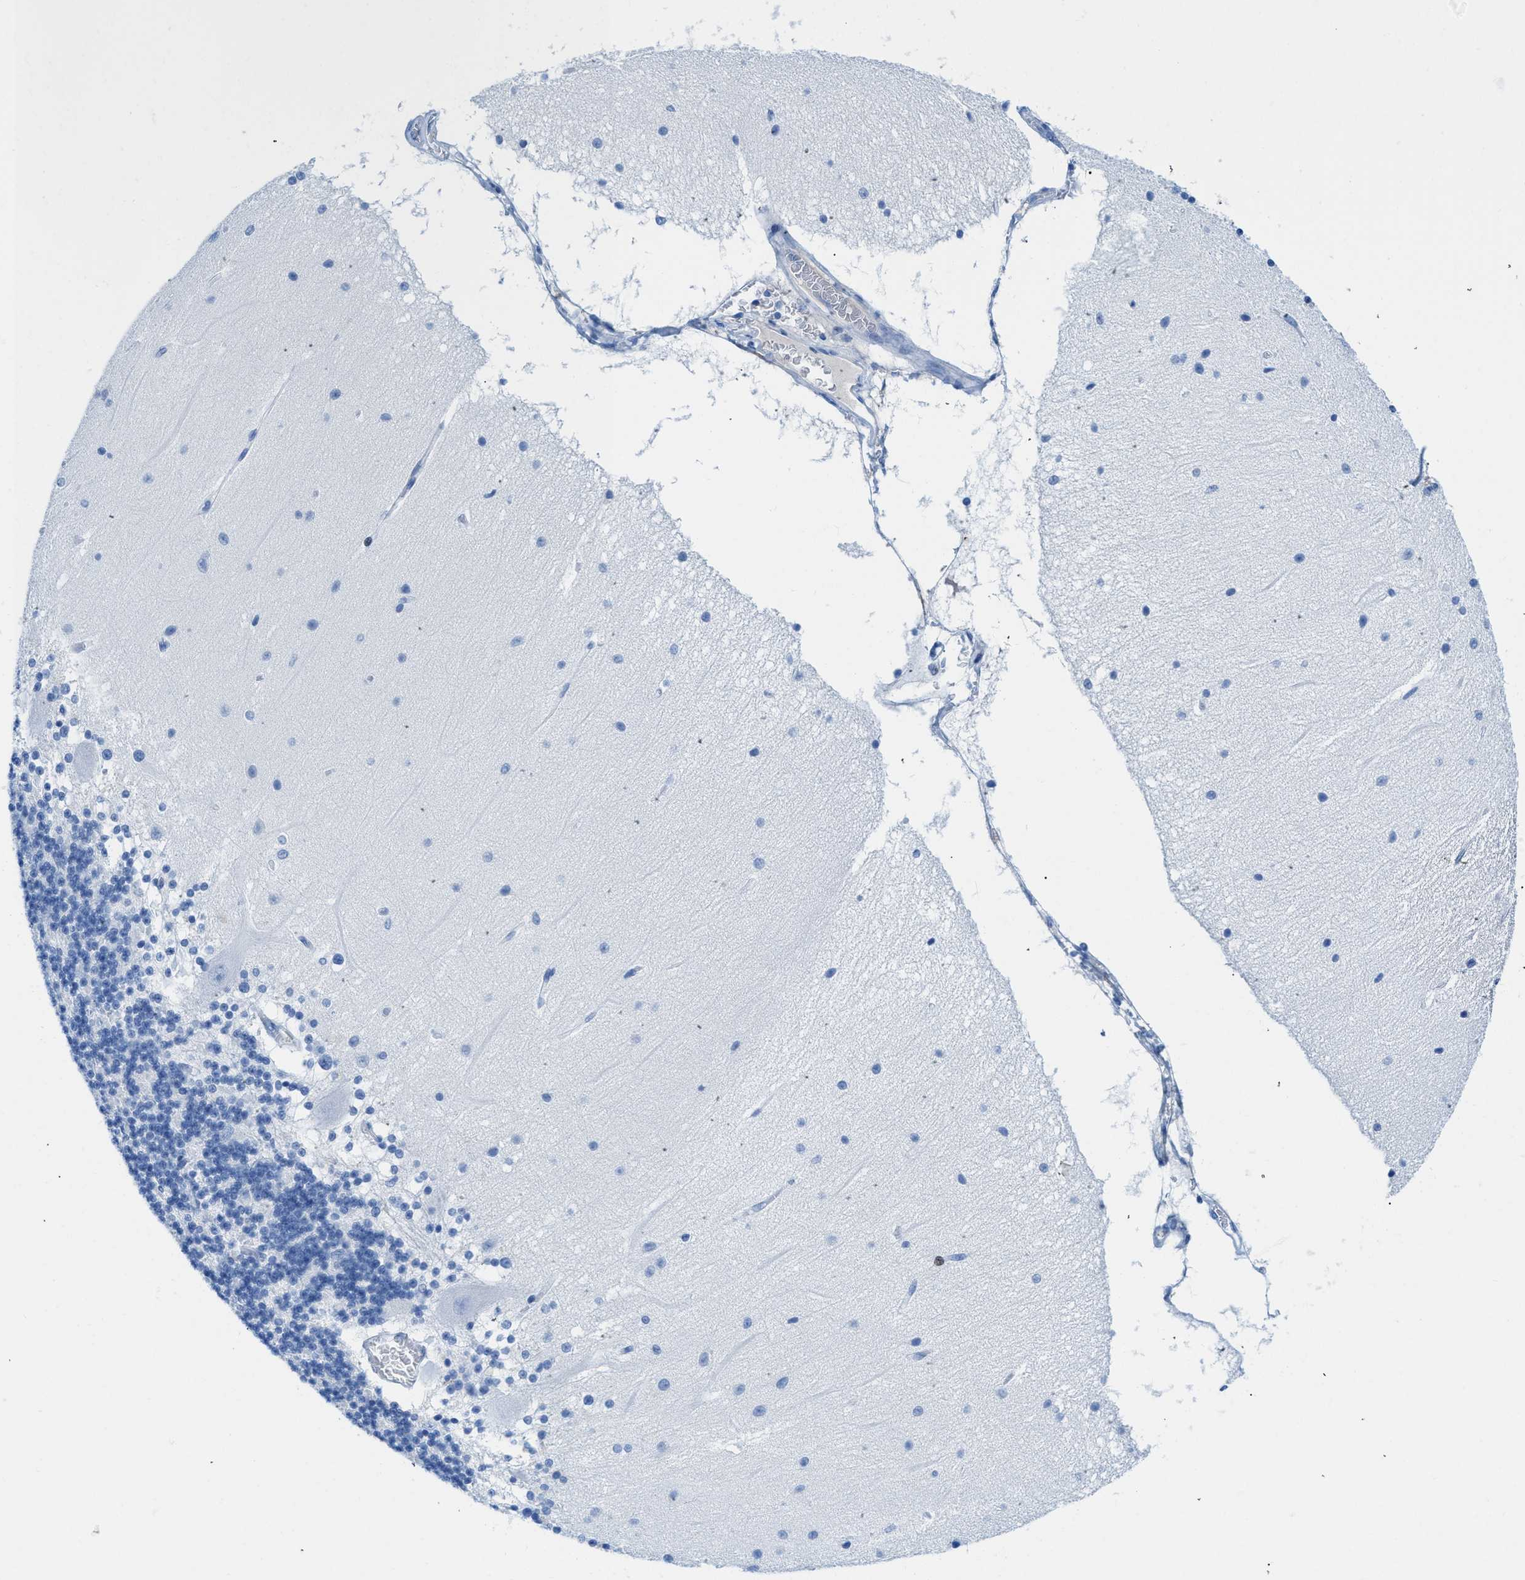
{"staining": {"intensity": "negative", "quantity": "none", "location": "none"}, "tissue": "cerebellum", "cell_type": "Cells in granular layer", "image_type": "normal", "snomed": [{"axis": "morphology", "description": "Normal tissue, NOS"}, {"axis": "topography", "description": "Cerebellum"}], "caption": "High magnification brightfield microscopy of benign cerebellum stained with DAB (brown) and counterstained with hematoxylin (blue): cells in granular layer show no significant staining.", "gene": "COL3A1", "patient": {"sex": "female", "age": 54}}